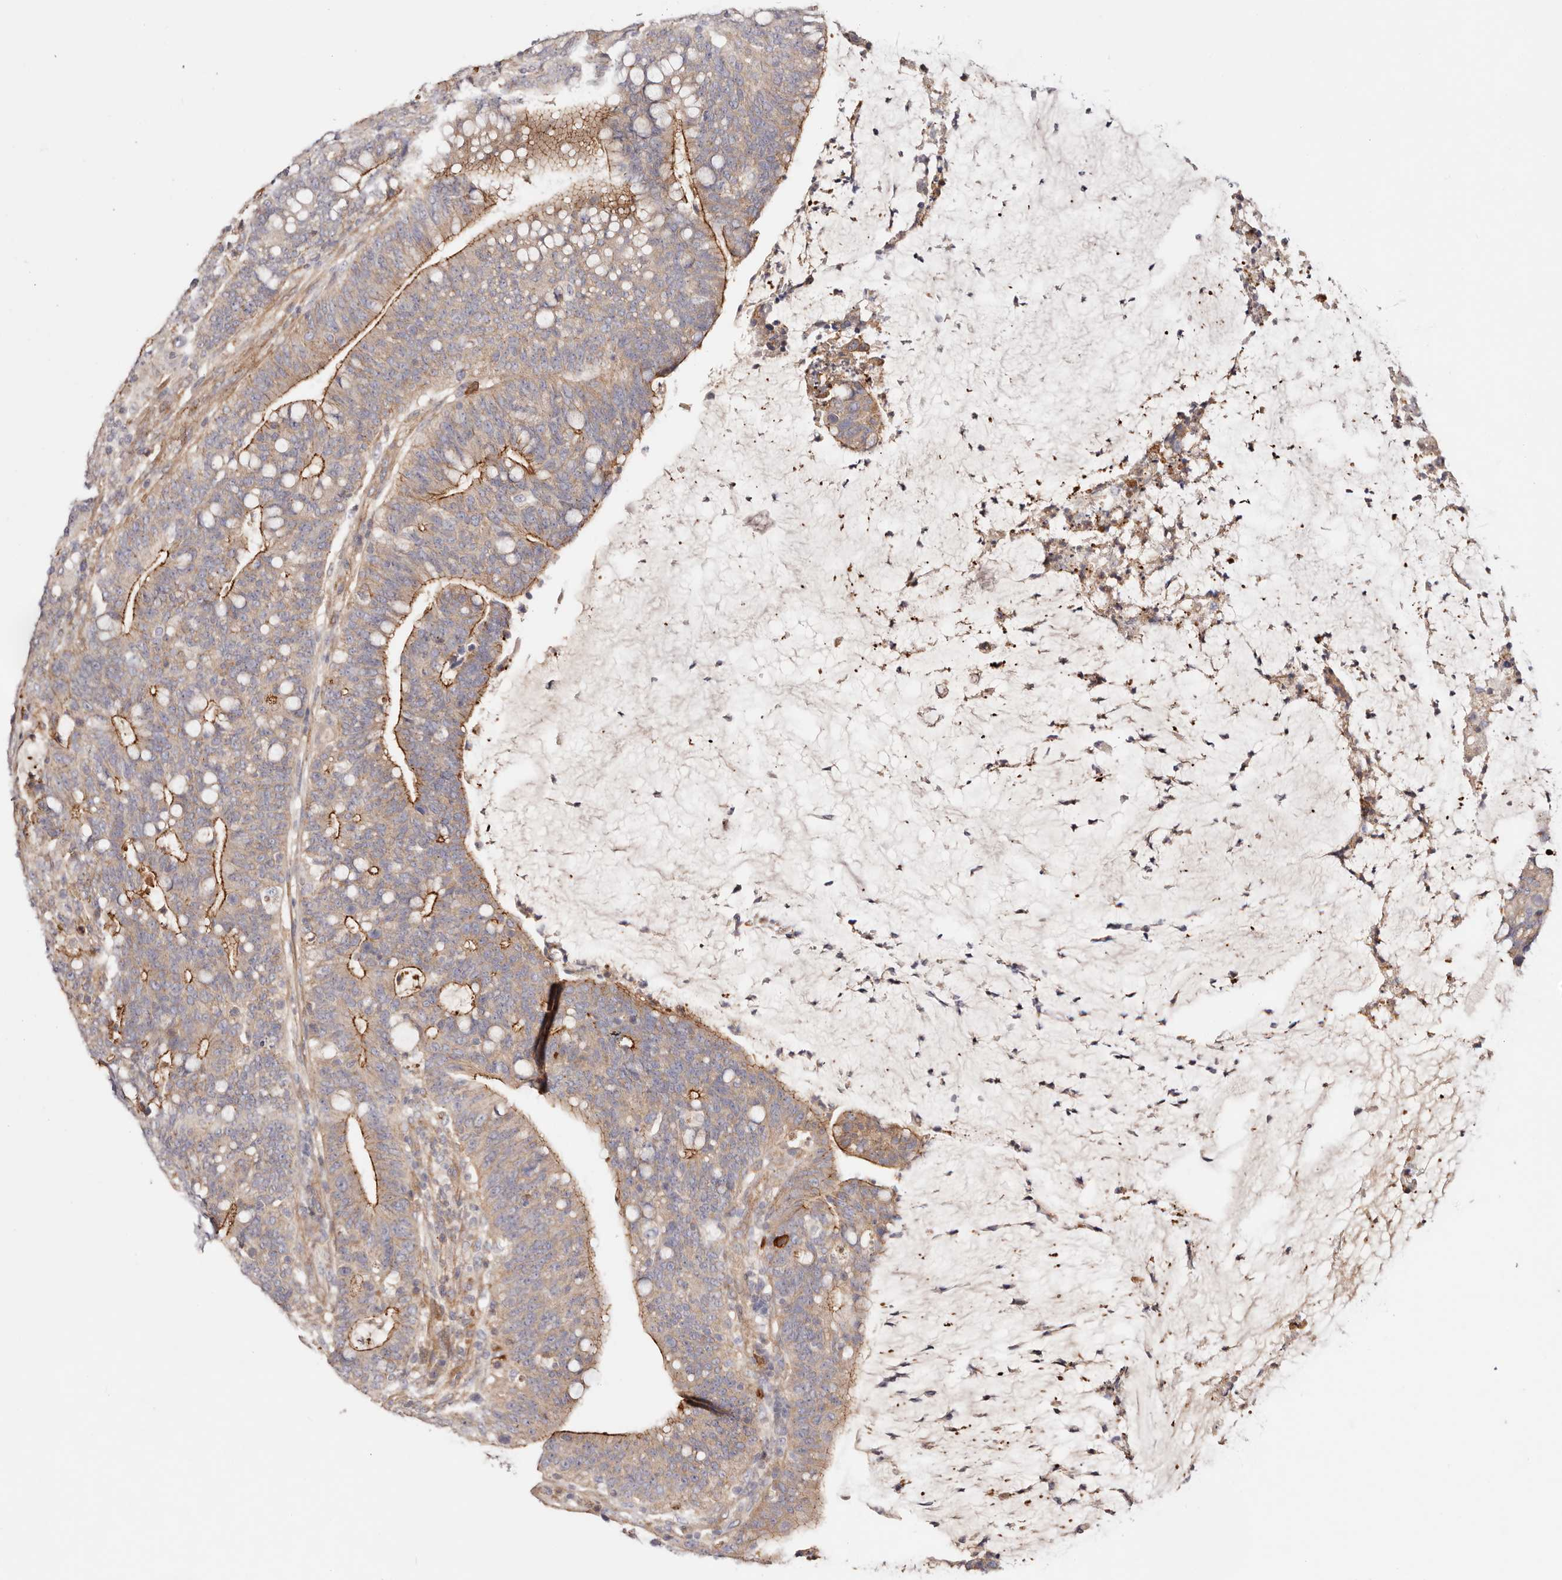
{"staining": {"intensity": "strong", "quantity": "25%-75%", "location": "cytoplasmic/membranous"}, "tissue": "colorectal cancer", "cell_type": "Tumor cells", "image_type": "cancer", "snomed": [{"axis": "morphology", "description": "Adenocarcinoma, NOS"}, {"axis": "topography", "description": "Colon"}], "caption": "The immunohistochemical stain labels strong cytoplasmic/membranous staining in tumor cells of adenocarcinoma (colorectal) tissue. The staining is performed using DAB brown chromogen to label protein expression. The nuclei are counter-stained blue using hematoxylin.", "gene": "SLC35B2", "patient": {"sex": "female", "age": 66}}